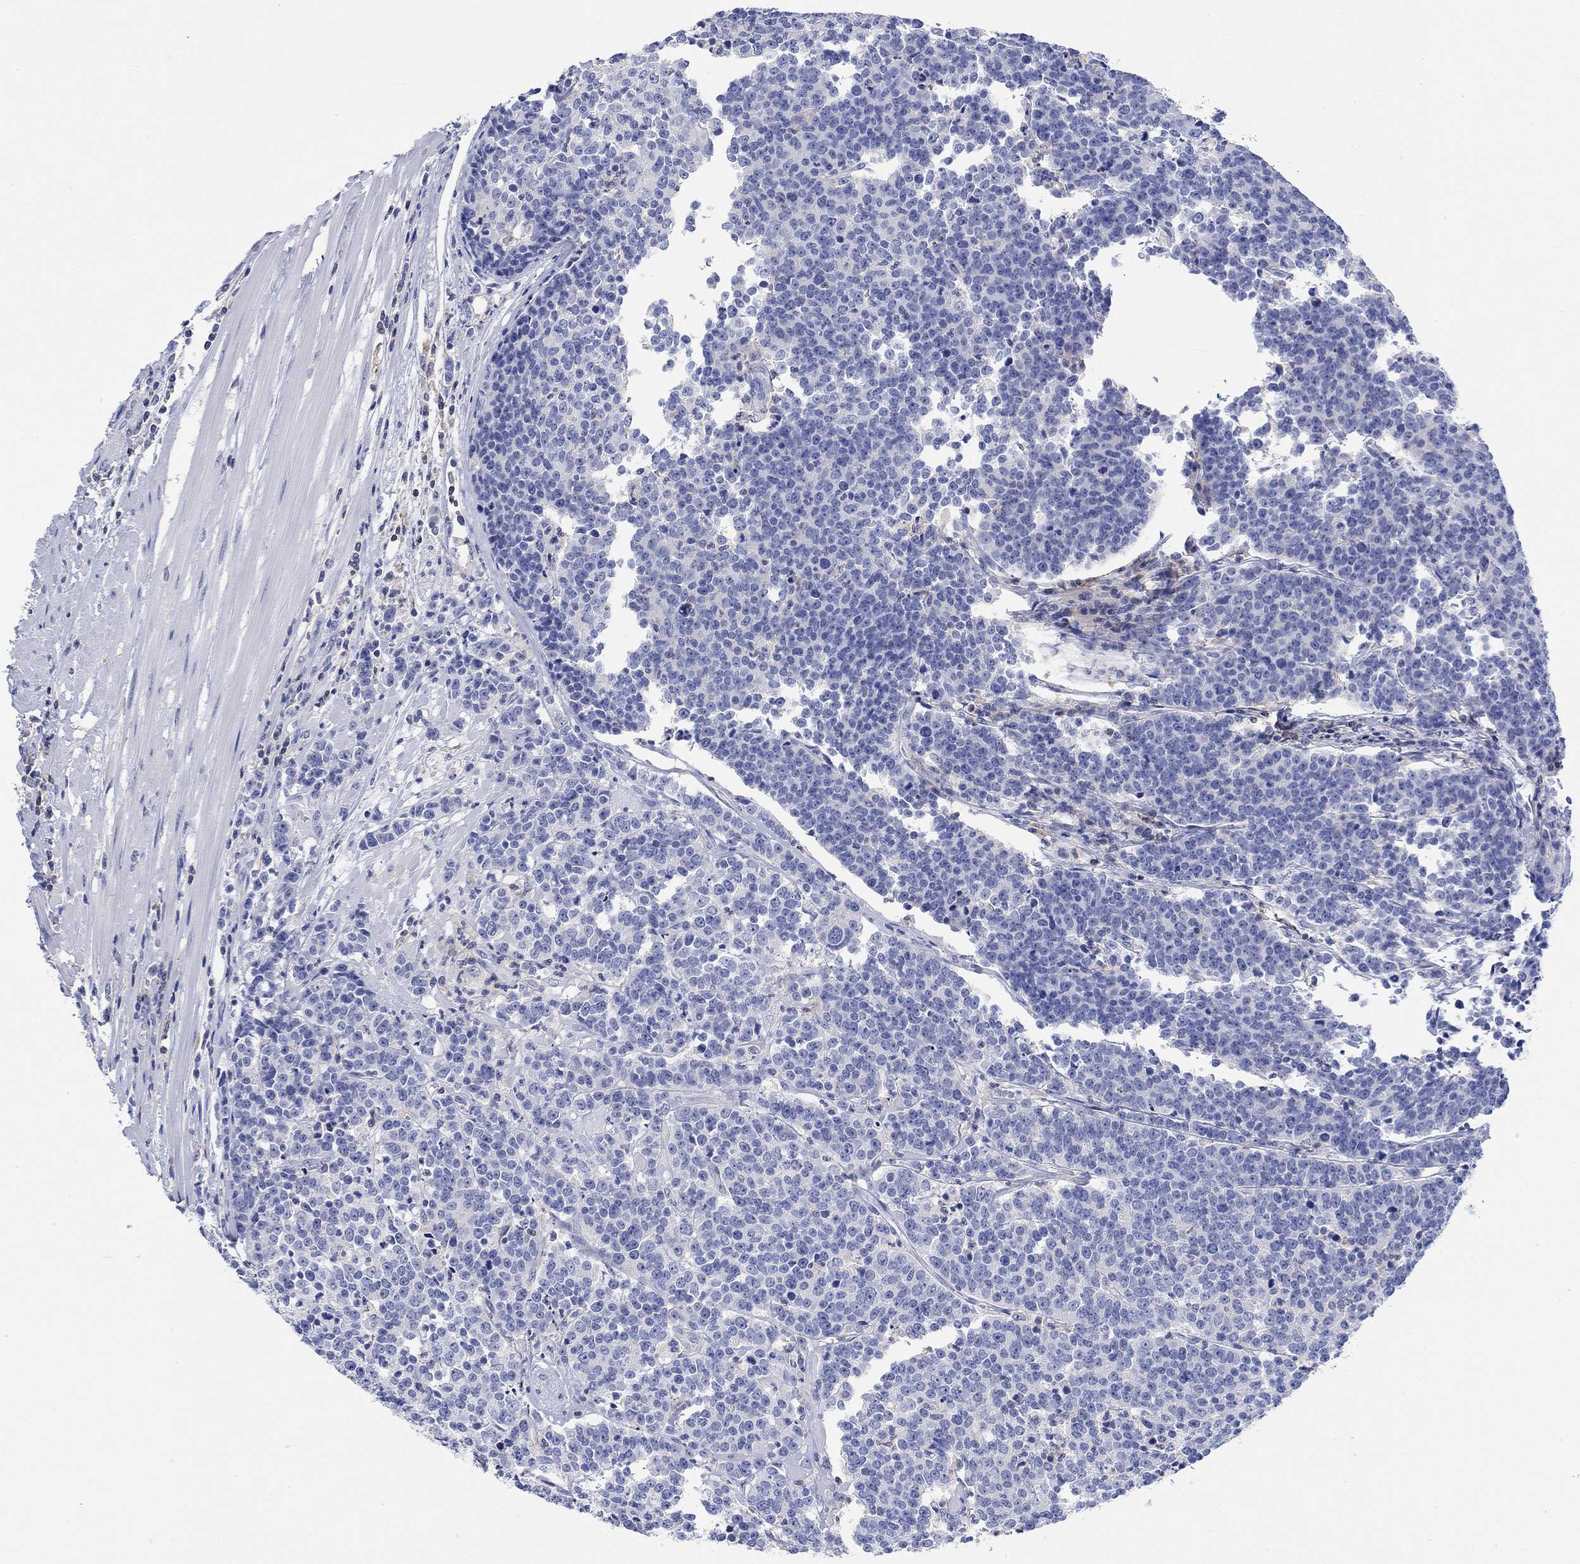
{"staining": {"intensity": "negative", "quantity": "none", "location": "none"}, "tissue": "prostate cancer", "cell_type": "Tumor cells", "image_type": "cancer", "snomed": [{"axis": "morphology", "description": "Adenocarcinoma, NOS"}, {"axis": "topography", "description": "Prostate"}], "caption": "A high-resolution micrograph shows IHC staining of prostate adenocarcinoma, which exhibits no significant positivity in tumor cells.", "gene": "GCM1", "patient": {"sex": "male", "age": 67}}